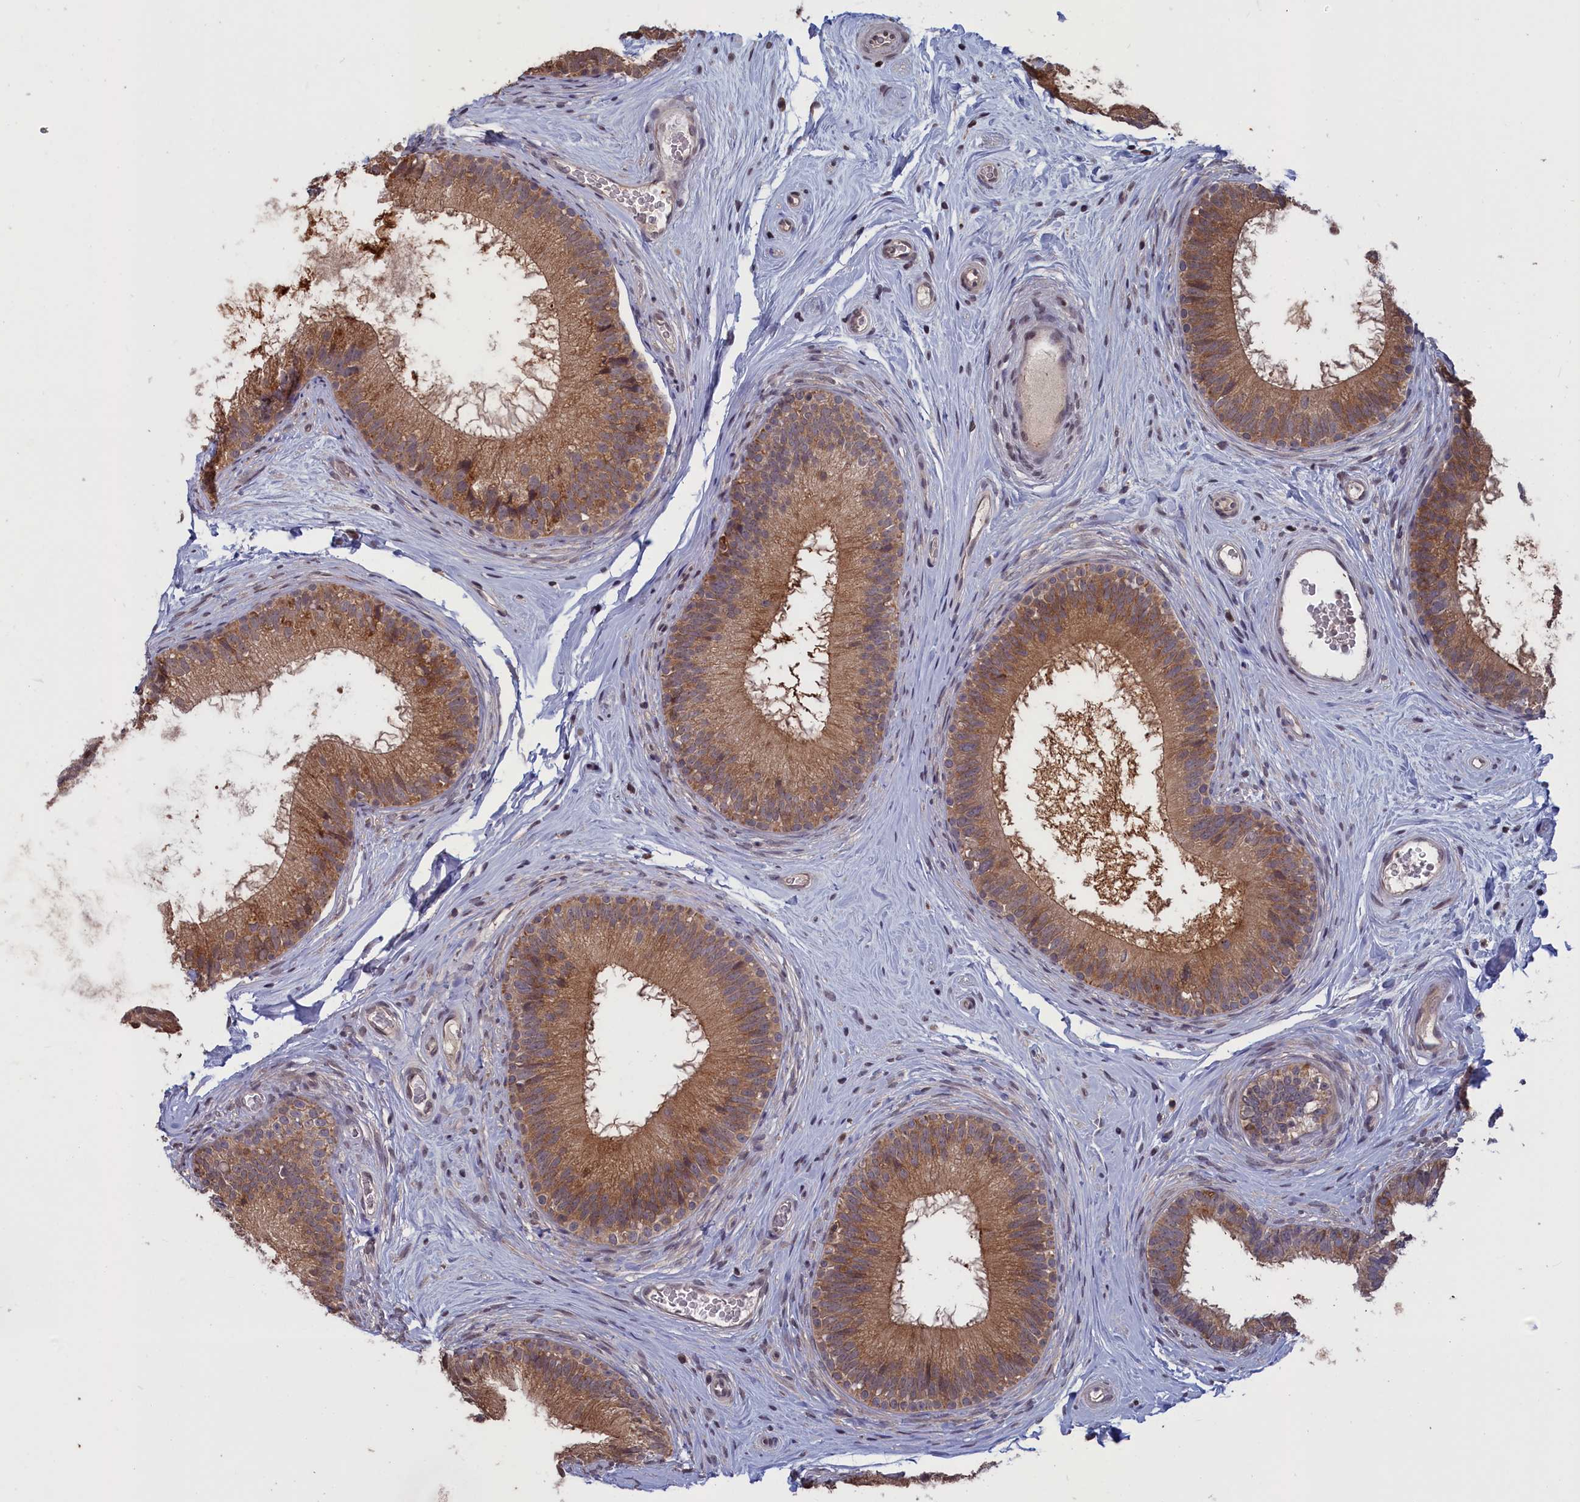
{"staining": {"intensity": "moderate", "quantity": ">75%", "location": "cytoplasmic/membranous"}, "tissue": "epididymis", "cell_type": "Glandular cells", "image_type": "normal", "snomed": [{"axis": "morphology", "description": "Normal tissue, NOS"}, {"axis": "topography", "description": "Epididymis"}], "caption": "Moderate cytoplasmic/membranous protein staining is seen in approximately >75% of glandular cells in epididymis.", "gene": "CACTIN", "patient": {"sex": "male", "age": 33}}